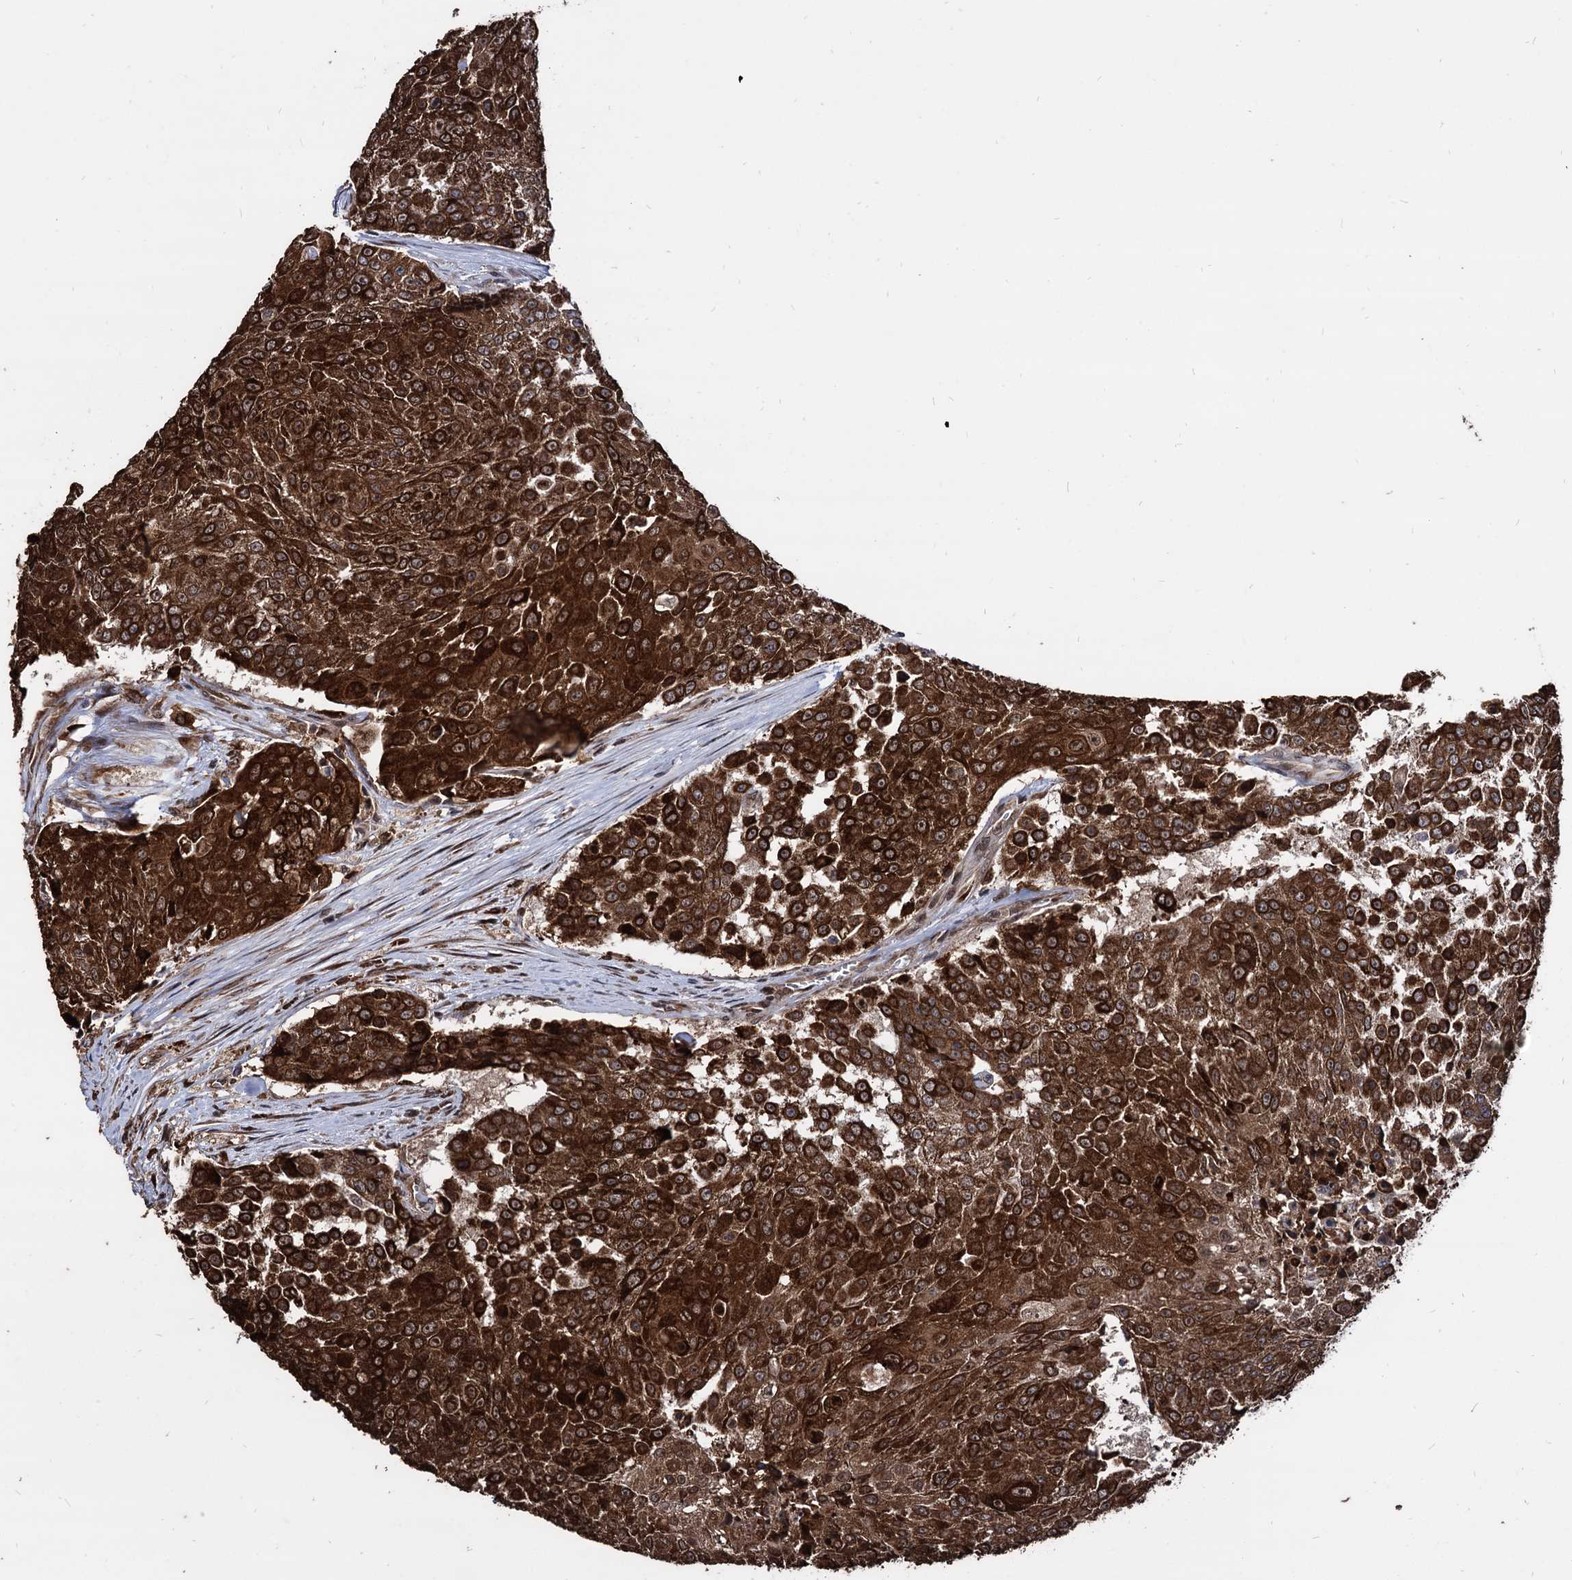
{"staining": {"intensity": "strong", "quantity": ">75%", "location": "cytoplasmic/membranous"}, "tissue": "urothelial cancer", "cell_type": "Tumor cells", "image_type": "cancer", "snomed": [{"axis": "morphology", "description": "Urothelial carcinoma, High grade"}, {"axis": "topography", "description": "Urinary bladder"}], "caption": "Protein expression analysis of human urothelial cancer reveals strong cytoplasmic/membranous positivity in approximately >75% of tumor cells.", "gene": "ANKRD12", "patient": {"sex": "female", "age": 63}}